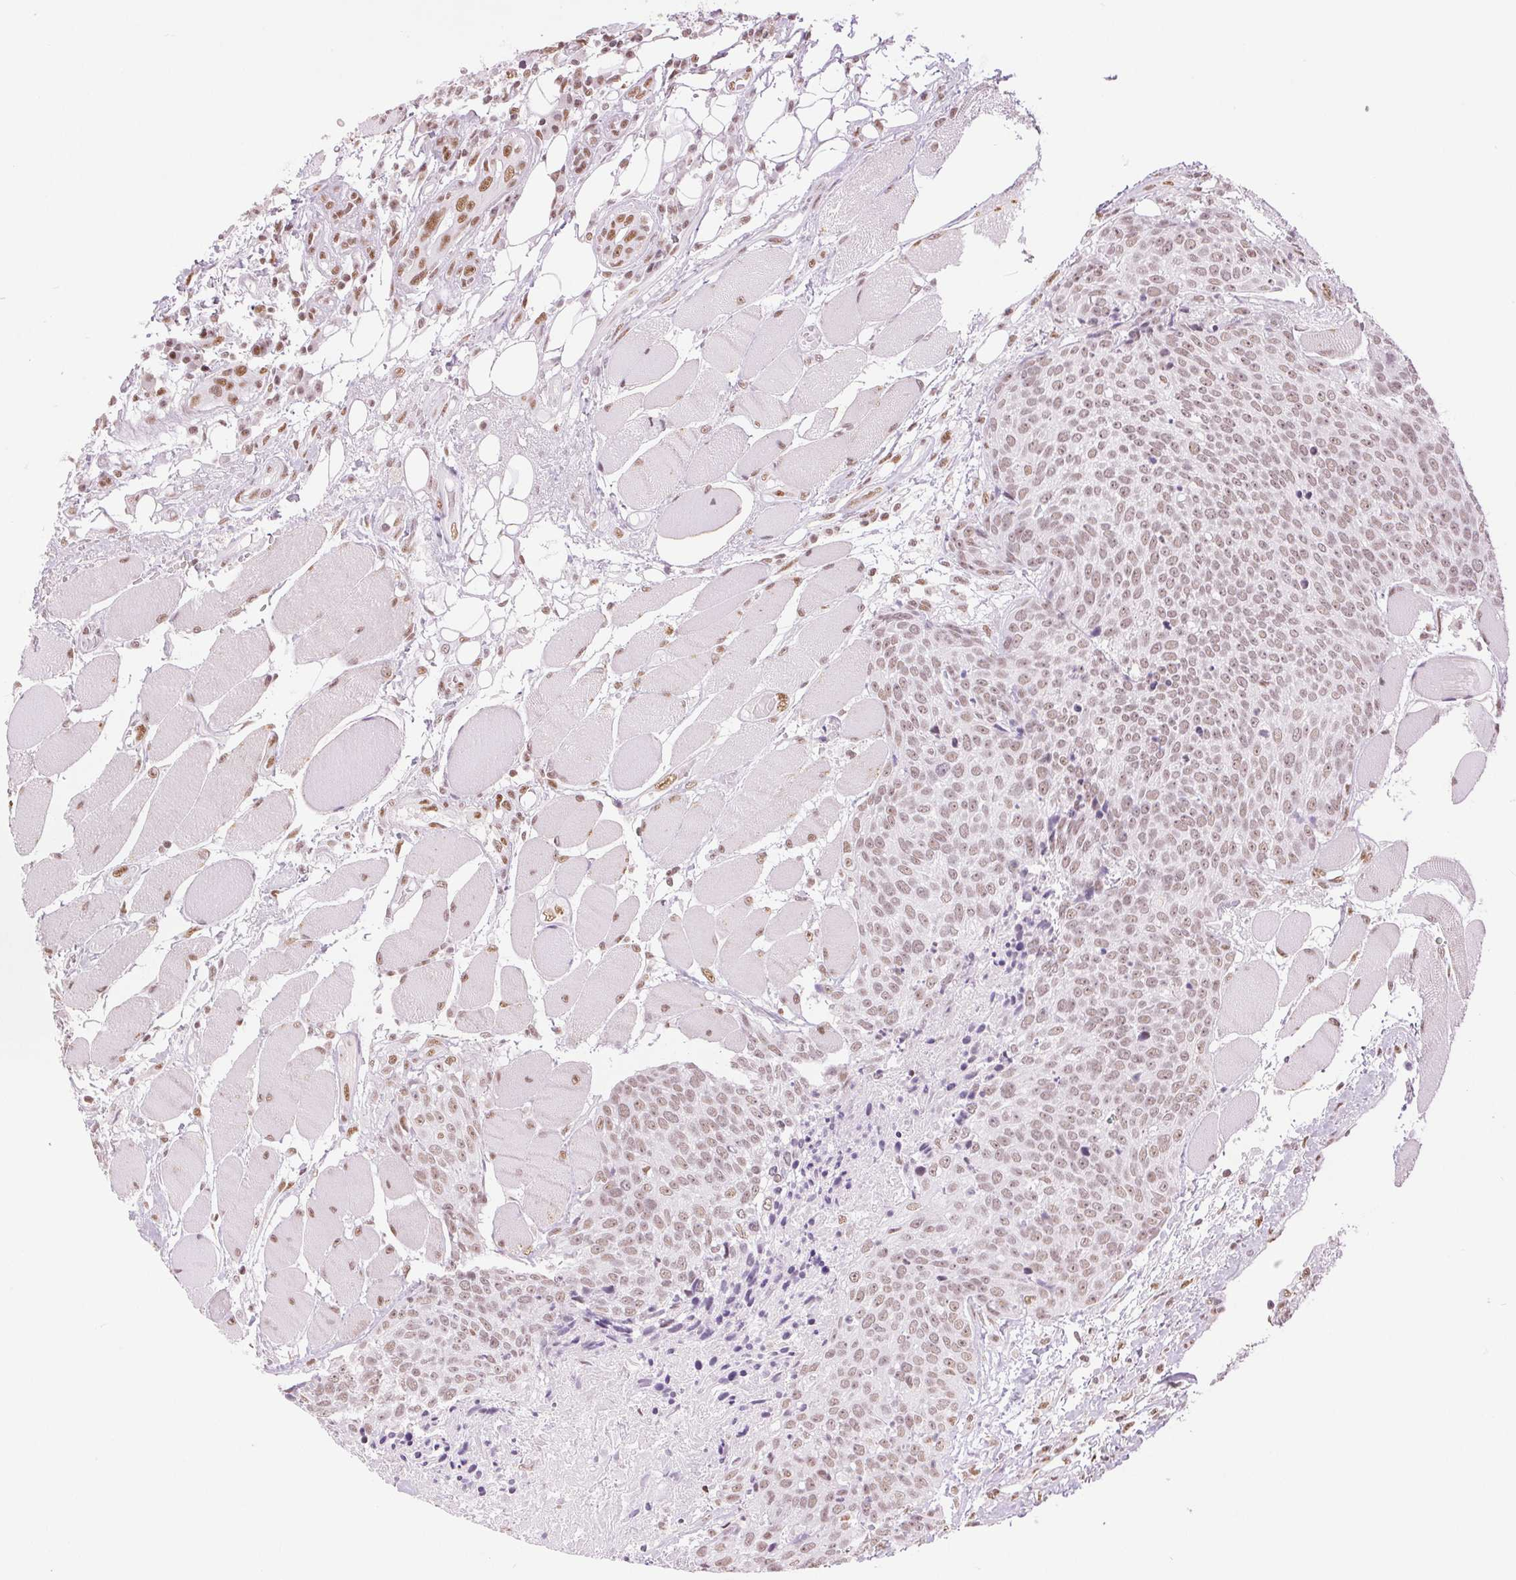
{"staining": {"intensity": "weak", "quantity": ">75%", "location": "nuclear"}, "tissue": "head and neck cancer", "cell_type": "Tumor cells", "image_type": "cancer", "snomed": [{"axis": "morphology", "description": "Squamous cell carcinoma, NOS"}, {"axis": "topography", "description": "Oral tissue"}, {"axis": "topography", "description": "Head-Neck"}], "caption": "Head and neck squamous cell carcinoma was stained to show a protein in brown. There is low levels of weak nuclear positivity in approximately >75% of tumor cells.", "gene": "ZFR2", "patient": {"sex": "male", "age": 64}}